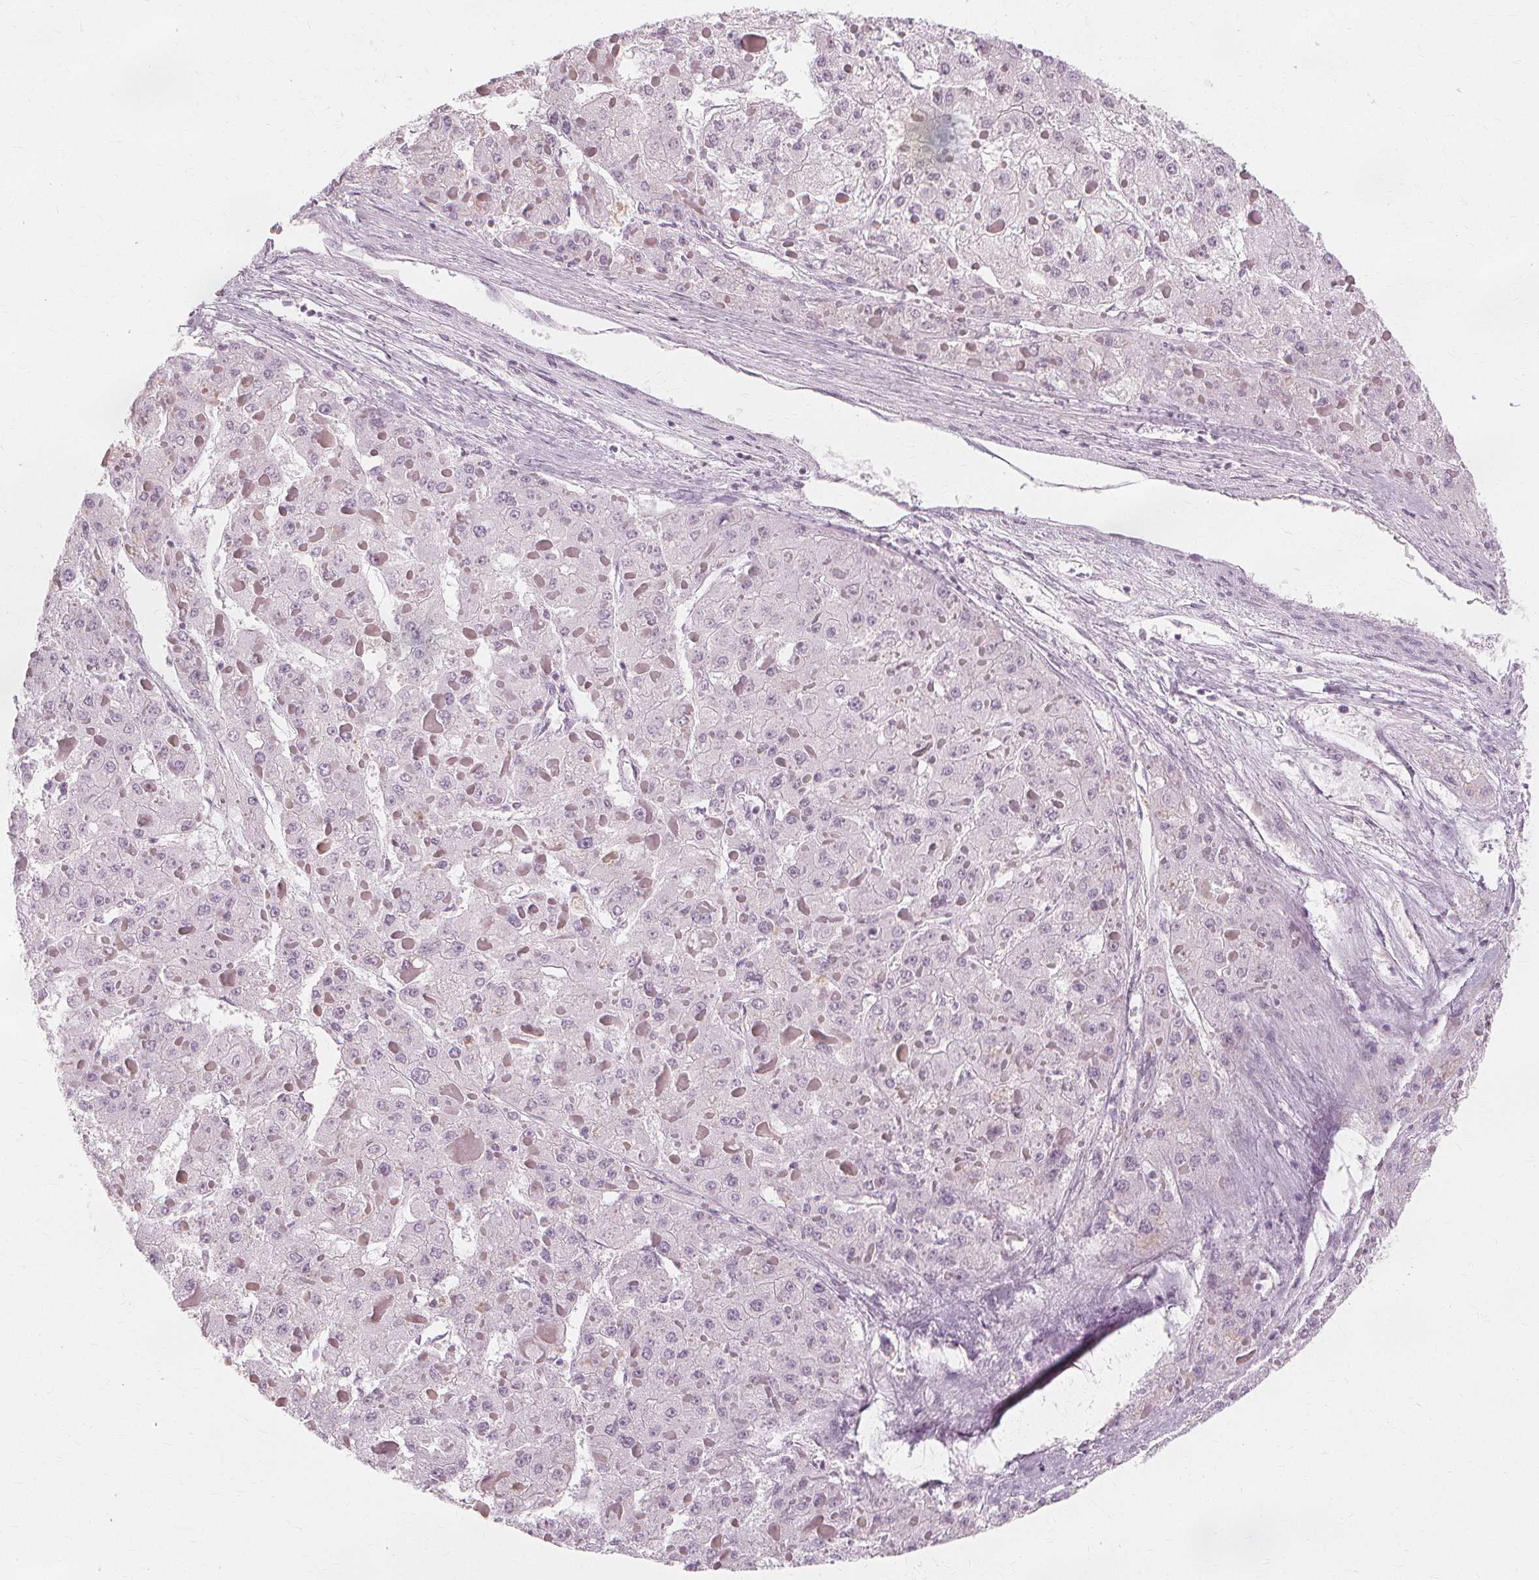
{"staining": {"intensity": "negative", "quantity": "none", "location": "none"}, "tissue": "liver cancer", "cell_type": "Tumor cells", "image_type": "cancer", "snomed": [{"axis": "morphology", "description": "Carcinoma, Hepatocellular, NOS"}, {"axis": "topography", "description": "Liver"}], "caption": "IHC micrograph of human liver hepatocellular carcinoma stained for a protein (brown), which exhibits no expression in tumor cells.", "gene": "NXPE1", "patient": {"sex": "female", "age": 73}}